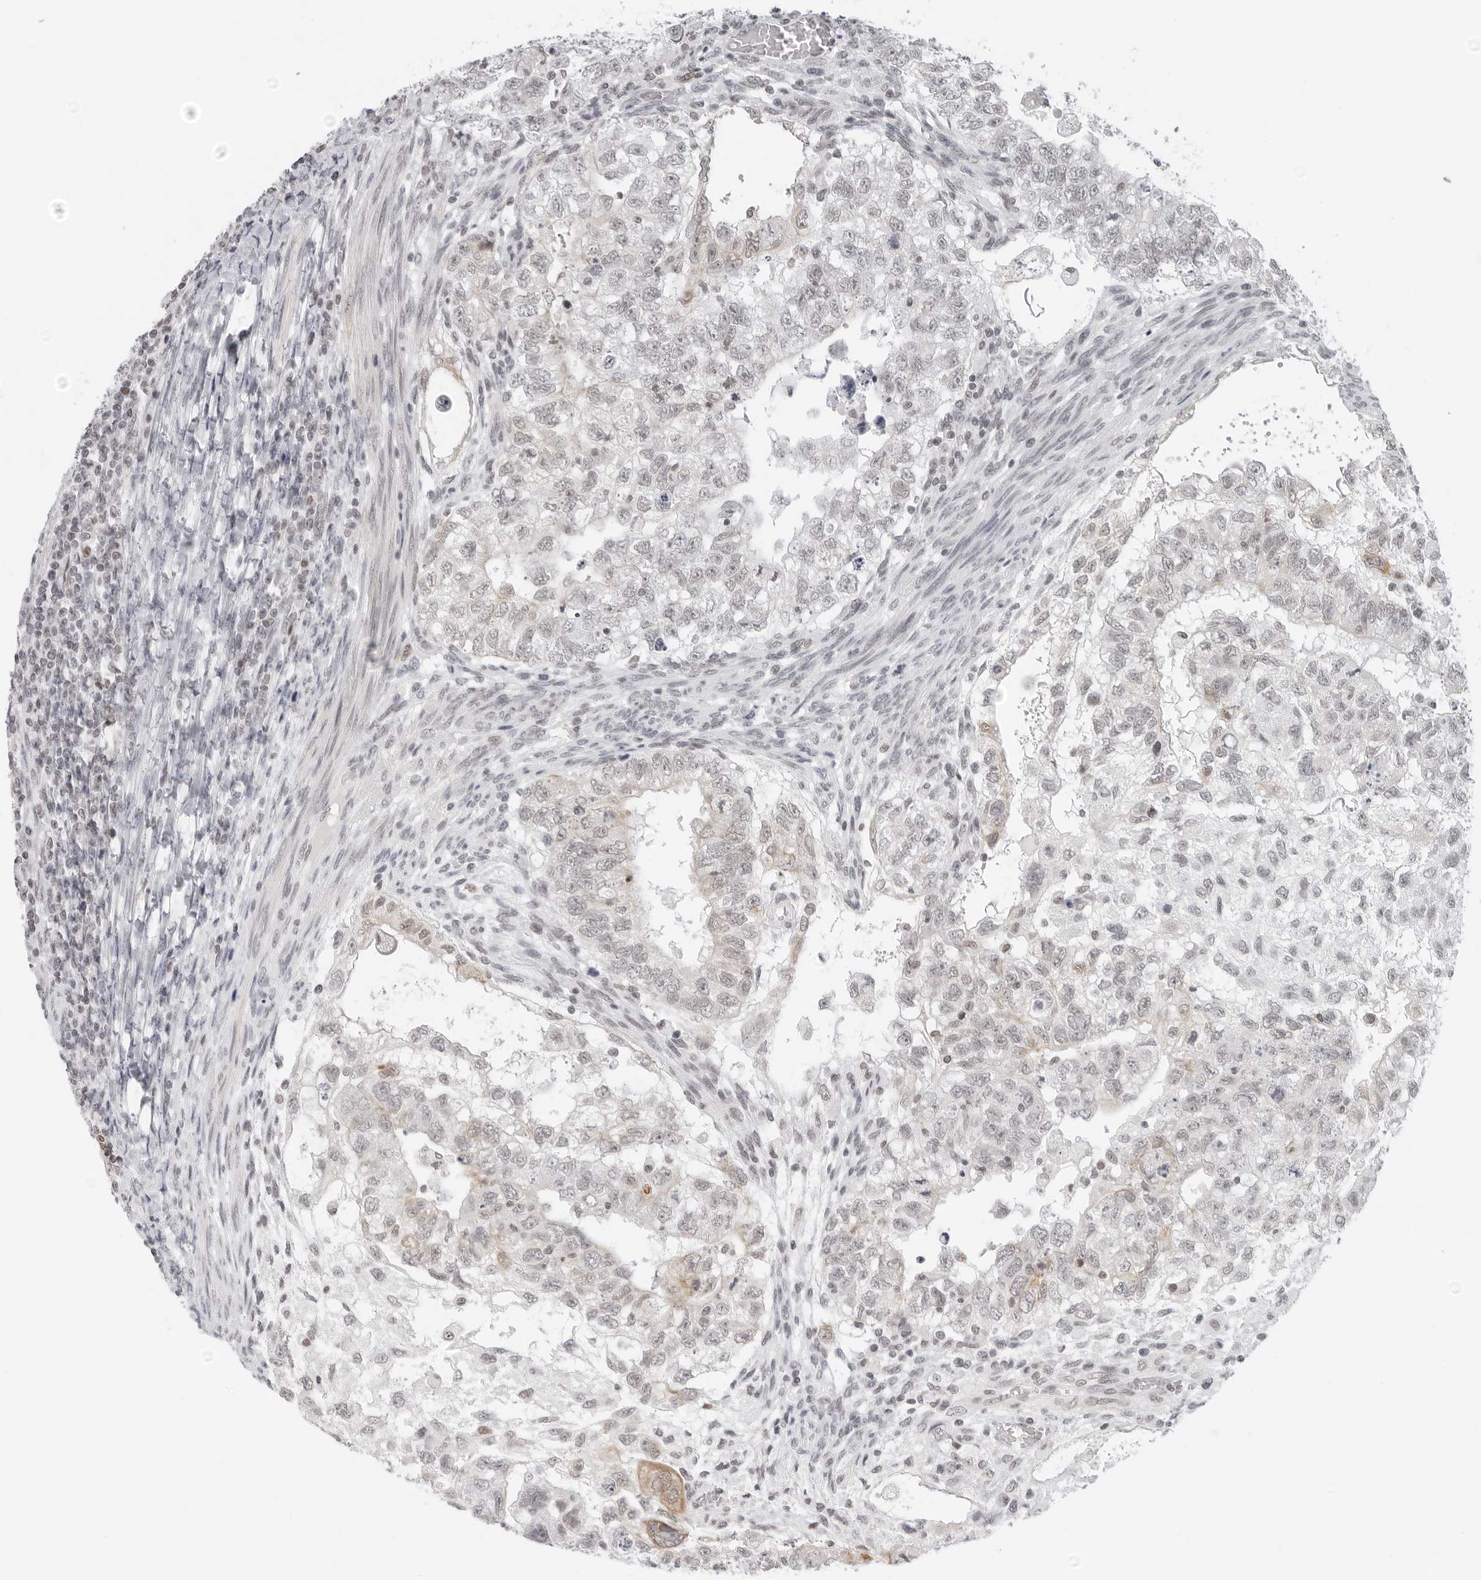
{"staining": {"intensity": "weak", "quantity": "25%-75%", "location": "nuclear"}, "tissue": "testis cancer", "cell_type": "Tumor cells", "image_type": "cancer", "snomed": [{"axis": "morphology", "description": "Carcinoma, Embryonal, NOS"}, {"axis": "topography", "description": "Testis"}], "caption": "Immunohistochemical staining of testis cancer (embryonal carcinoma) reveals low levels of weak nuclear expression in about 25%-75% of tumor cells. Using DAB (brown) and hematoxylin (blue) stains, captured at high magnification using brightfield microscopy.", "gene": "FLG2", "patient": {"sex": "male", "age": 37}}